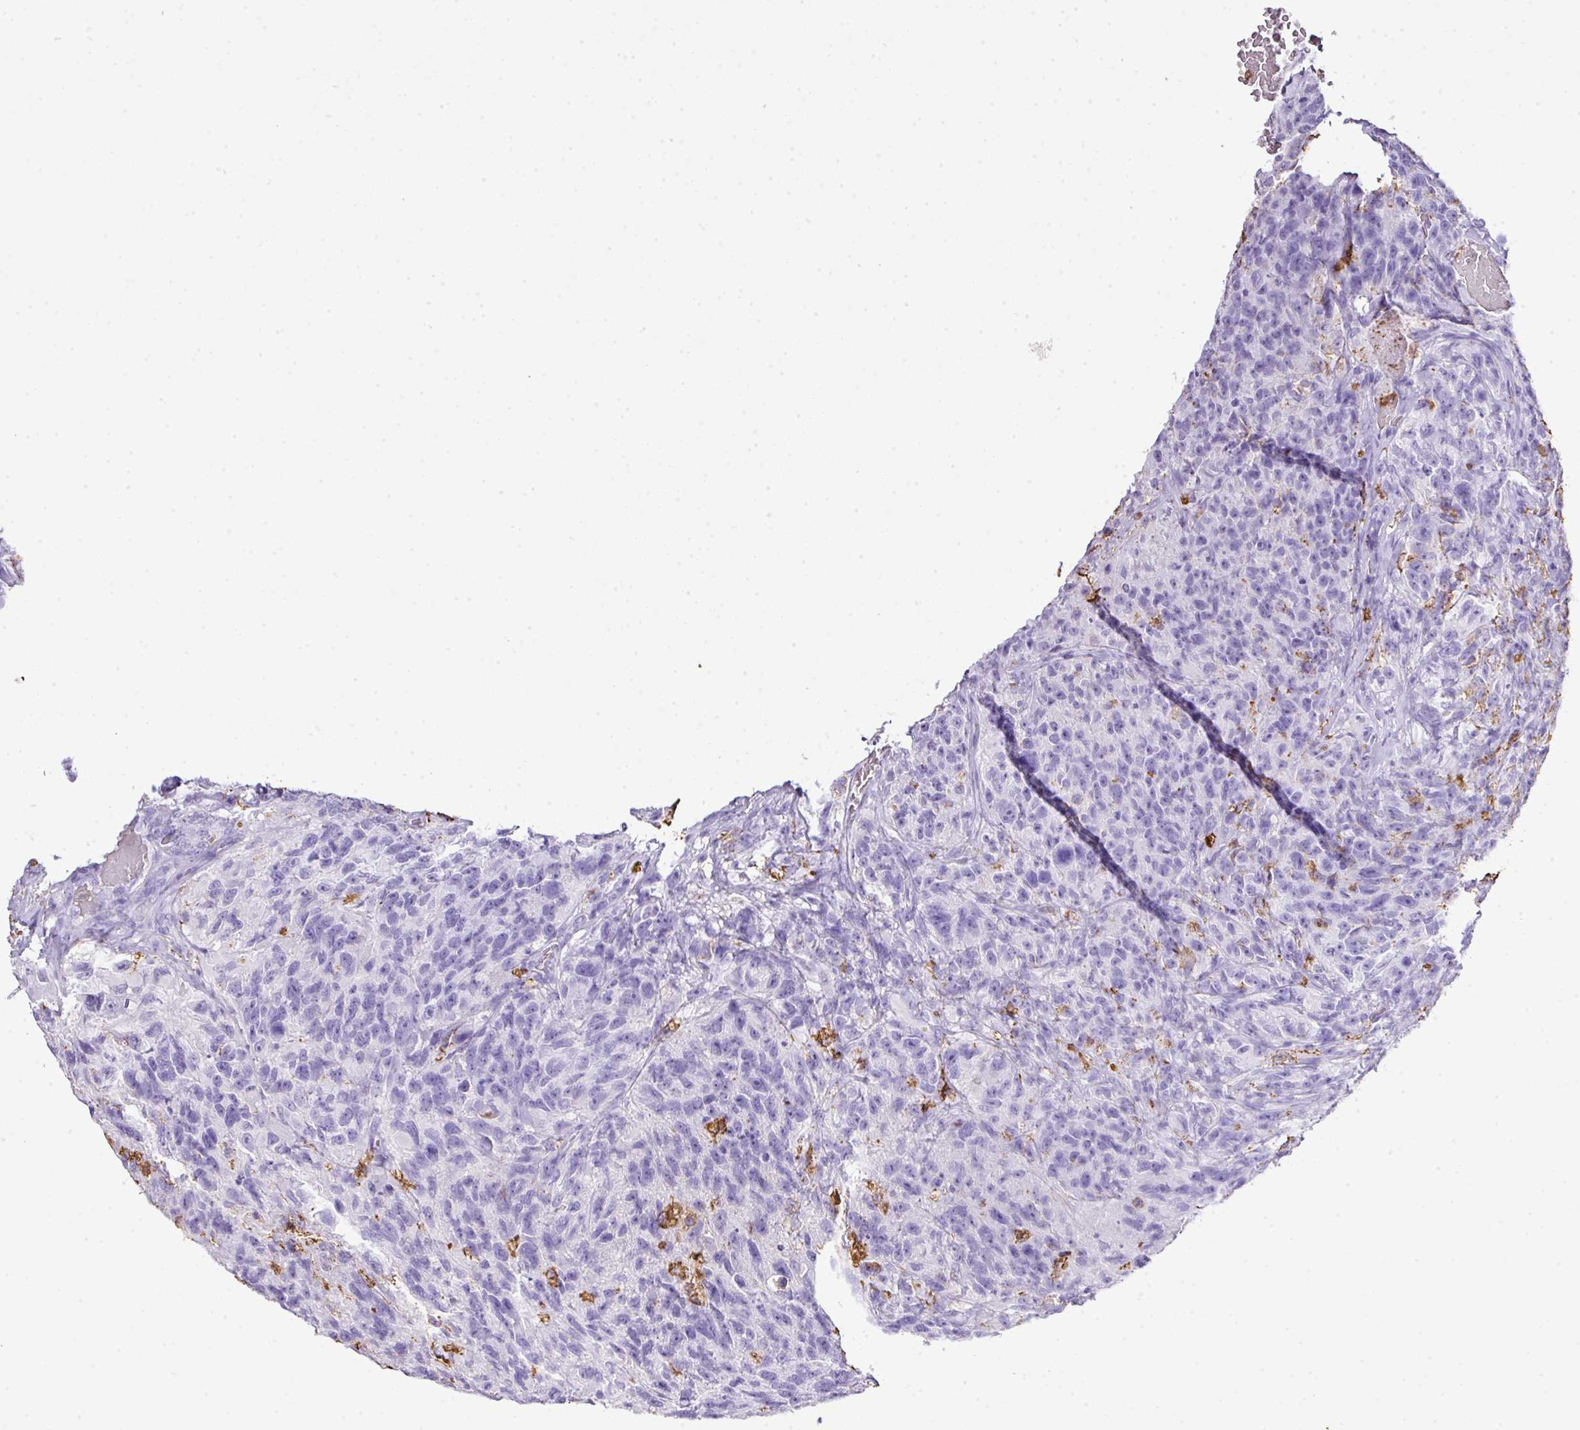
{"staining": {"intensity": "negative", "quantity": "none", "location": "none"}, "tissue": "glioma", "cell_type": "Tumor cells", "image_type": "cancer", "snomed": [{"axis": "morphology", "description": "Glioma, malignant, High grade"}, {"axis": "topography", "description": "Brain"}], "caption": "Human malignant glioma (high-grade) stained for a protein using immunohistochemistry reveals no expression in tumor cells.", "gene": "KCNJ11", "patient": {"sex": "male", "age": 69}}